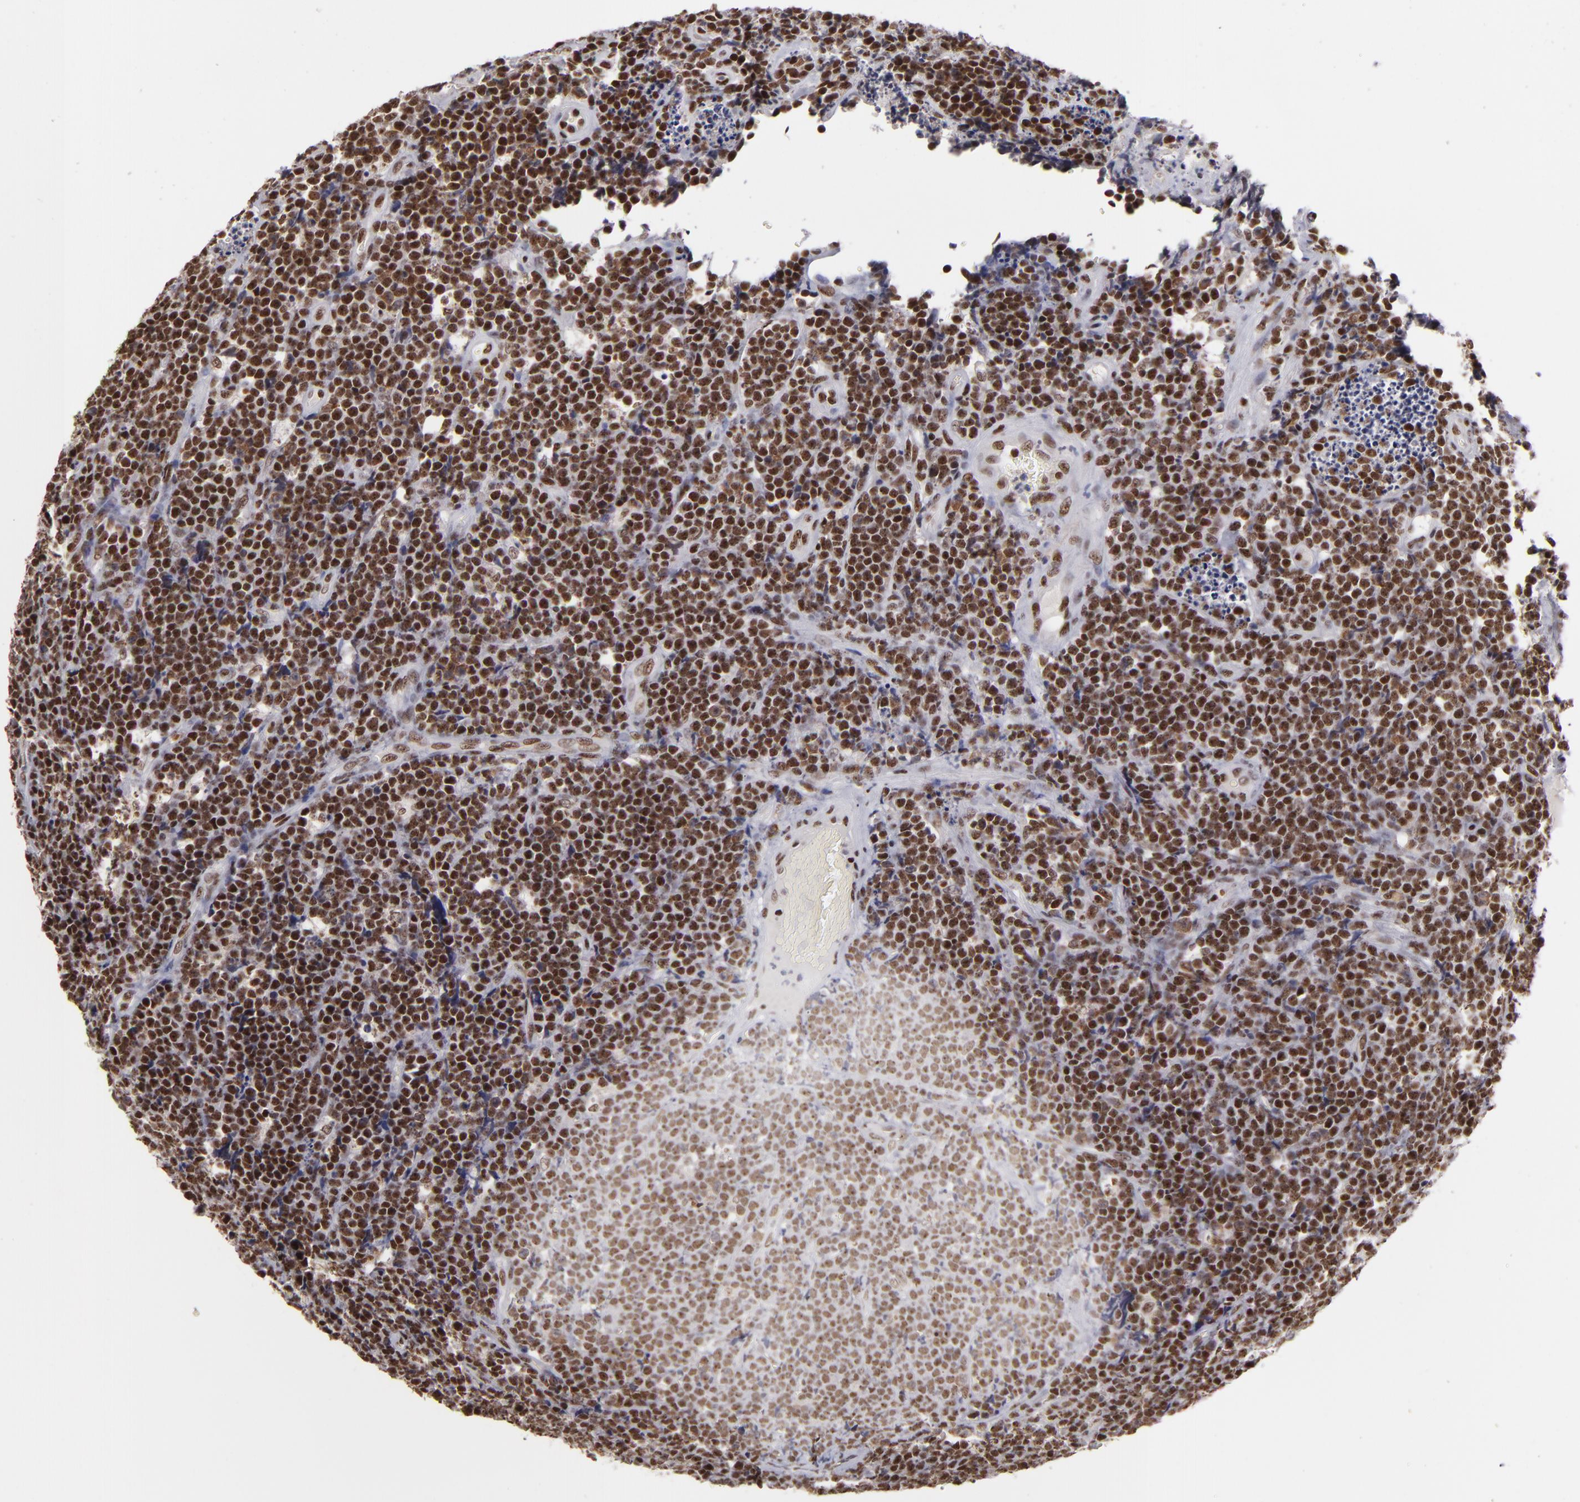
{"staining": {"intensity": "moderate", "quantity": ">75%", "location": "nuclear"}, "tissue": "lymphoma", "cell_type": "Tumor cells", "image_type": "cancer", "snomed": [{"axis": "morphology", "description": "Malignant lymphoma, non-Hodgkin's type, High grade"}, {"axis": "topography", "description": "Small intestine"}, {"axis": "topography", "description": "Colon"}], "caption": "Approximately >75% of tumor cells in human lymphoma show moderate nuclear protein expression as visualized by brown immunohistochemical staining.", "gene": "DAXX", "patient": {"sex": "male", "age": 8}}